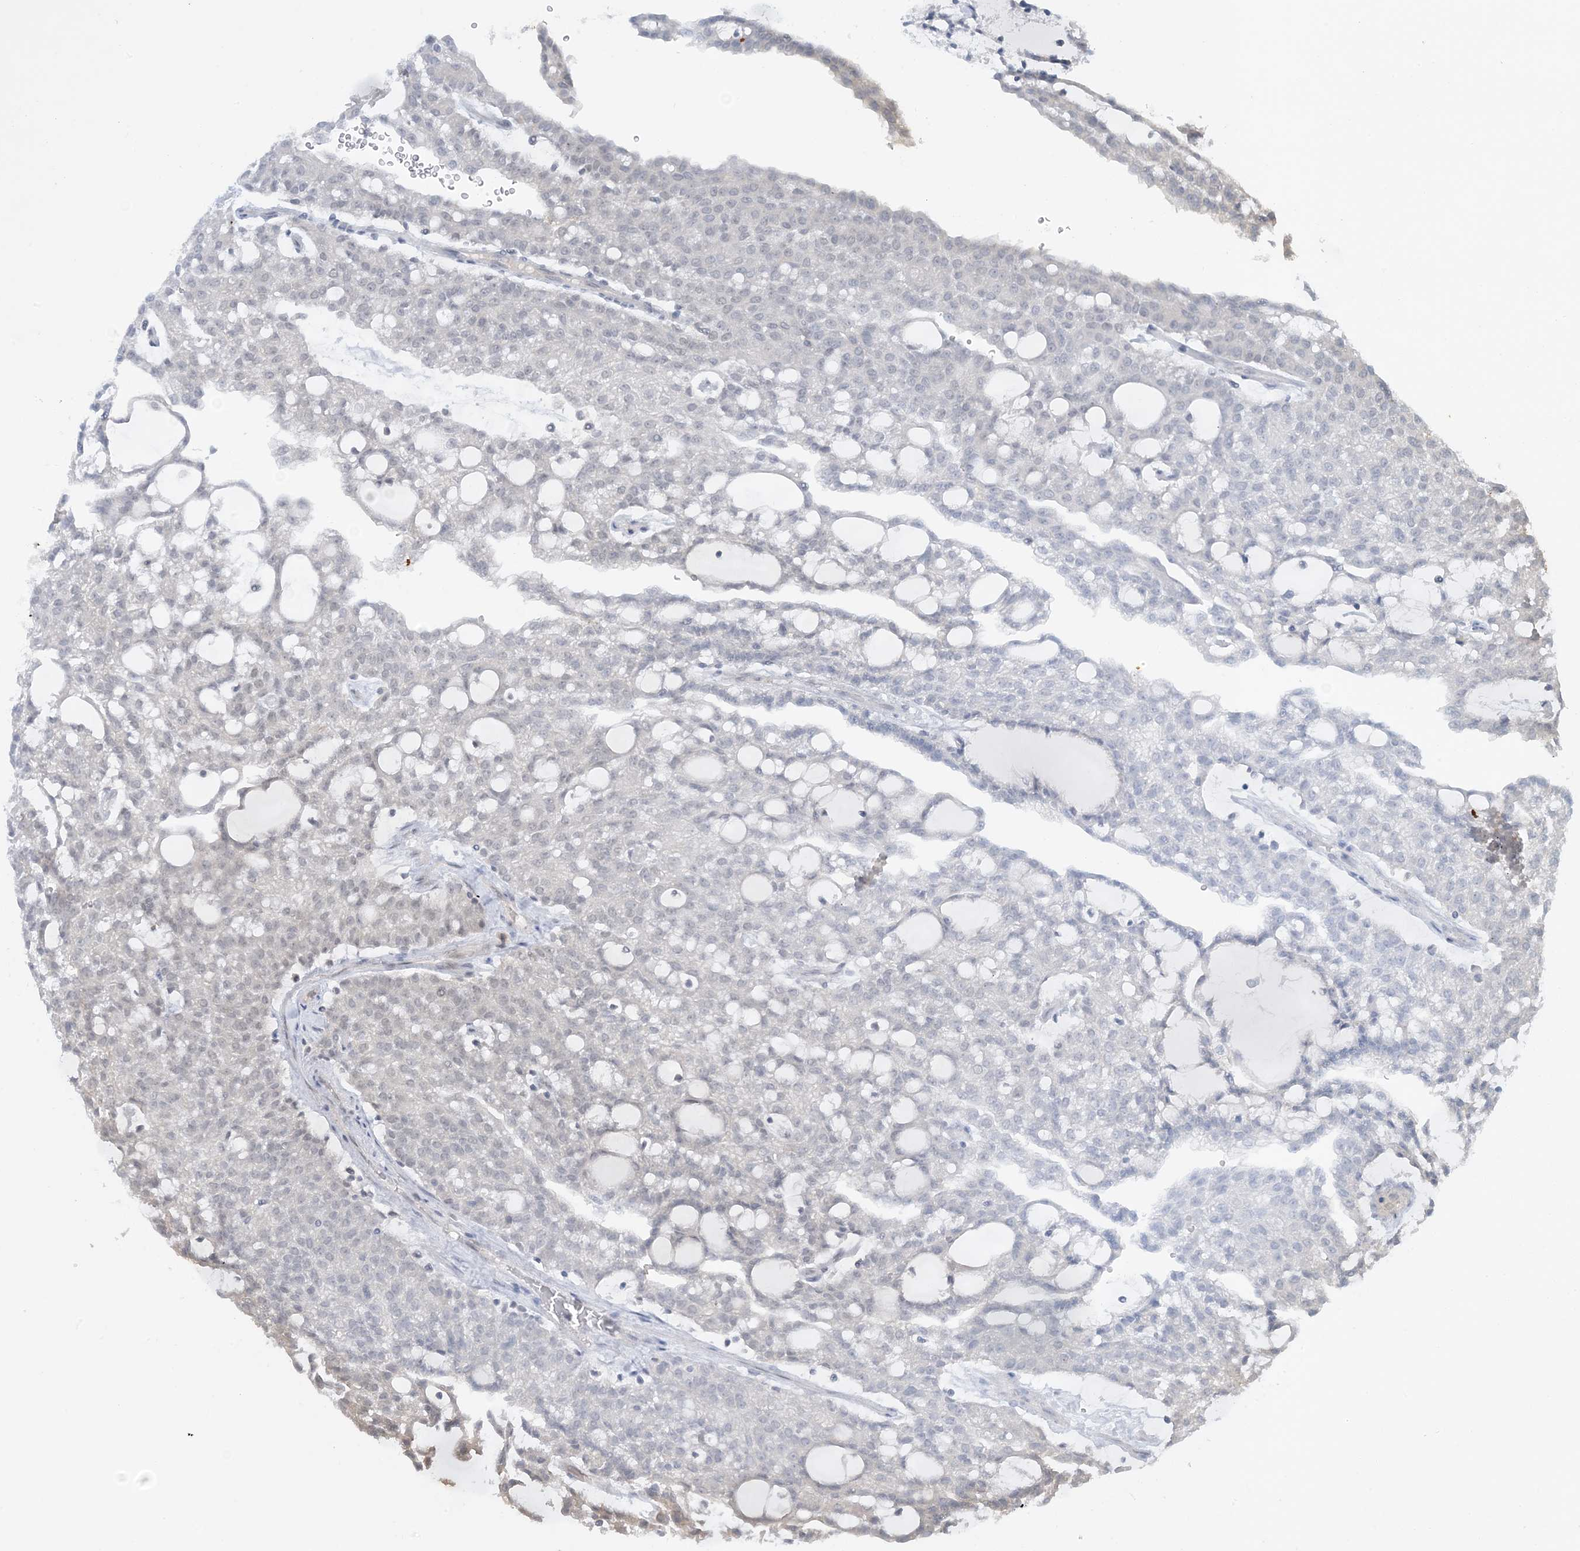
{"staining": {"intensity": "negative", "quantity": "none", "location": "none"}, "tissue": "renal cancer", "cell_type": "Tumor cells", "image_type": "cancer", "snomed": [{"axis": "morphology", "description": "Adenocarcinoma, NOS"}, {"axis": "topography", "description": "Kidney"}], "caption": "A histopathology image of human renal adenocarcinoma is negative for staining in tumor cells.", "gene": "ZNF674", "patient": {"sex": "male", "age": 63}}